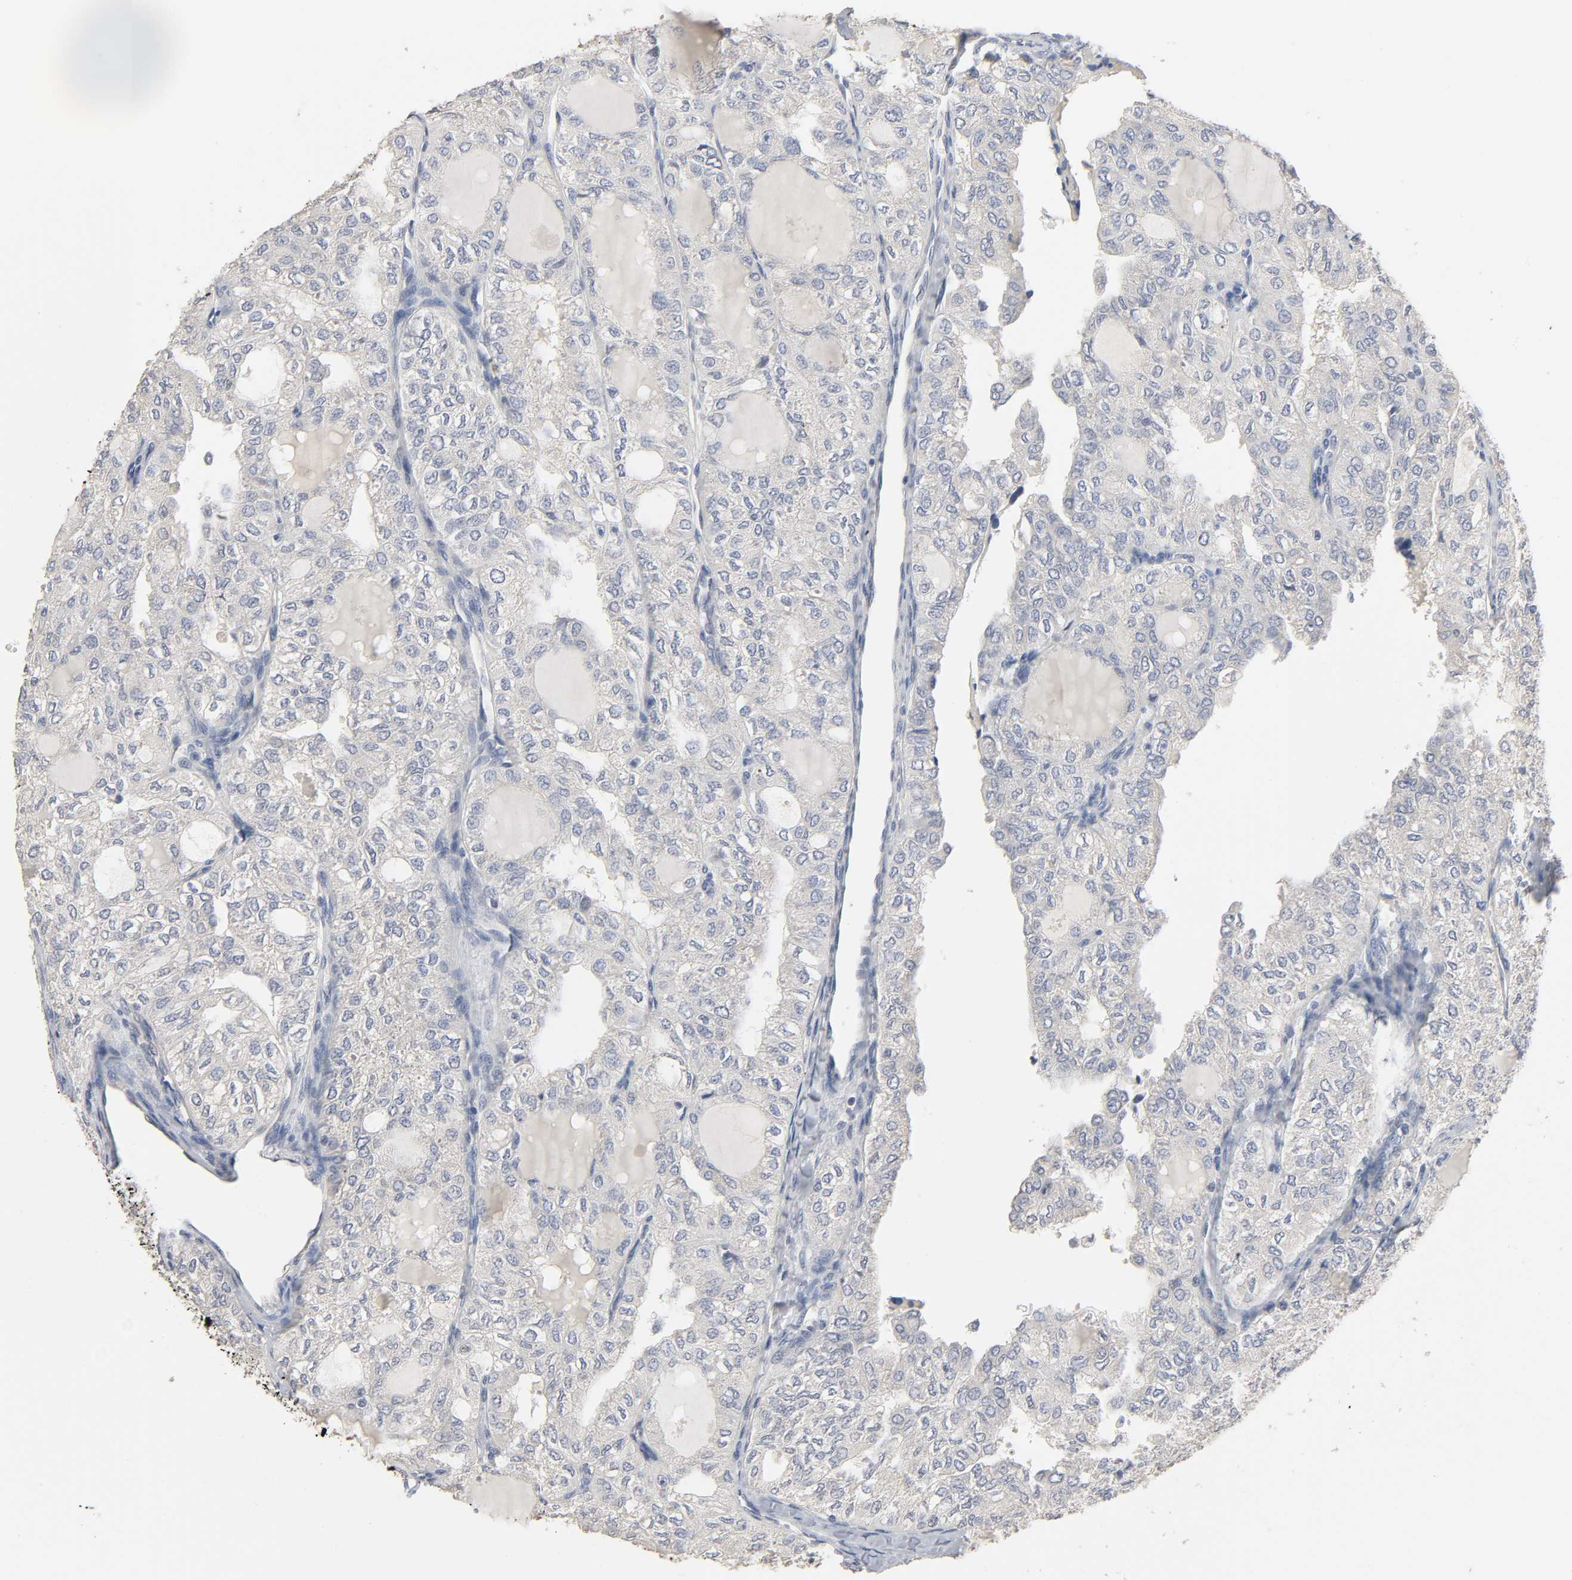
{"staining": {"intensity": "negative", "quantity": "none", "location": "none"}, "tissue": "thyroid cancer", "cell_type": "Tumor cells", "image_type": "cancer", "snomed": [{"axis": "morphology", "description": "Follicular adenoma carcinoma, NOS"}, {"axis": "topography", "description": "Thyroid gland"}], "caption": "A high-resolution histopathology image shows immunohistochemistry (IHC) staining of follicular adenoma carcinoma (thyroid), which displays no significant staining in tumor cells.", "gene": "SLC10A2", "patient": {"sex": "male", "age": 75}}